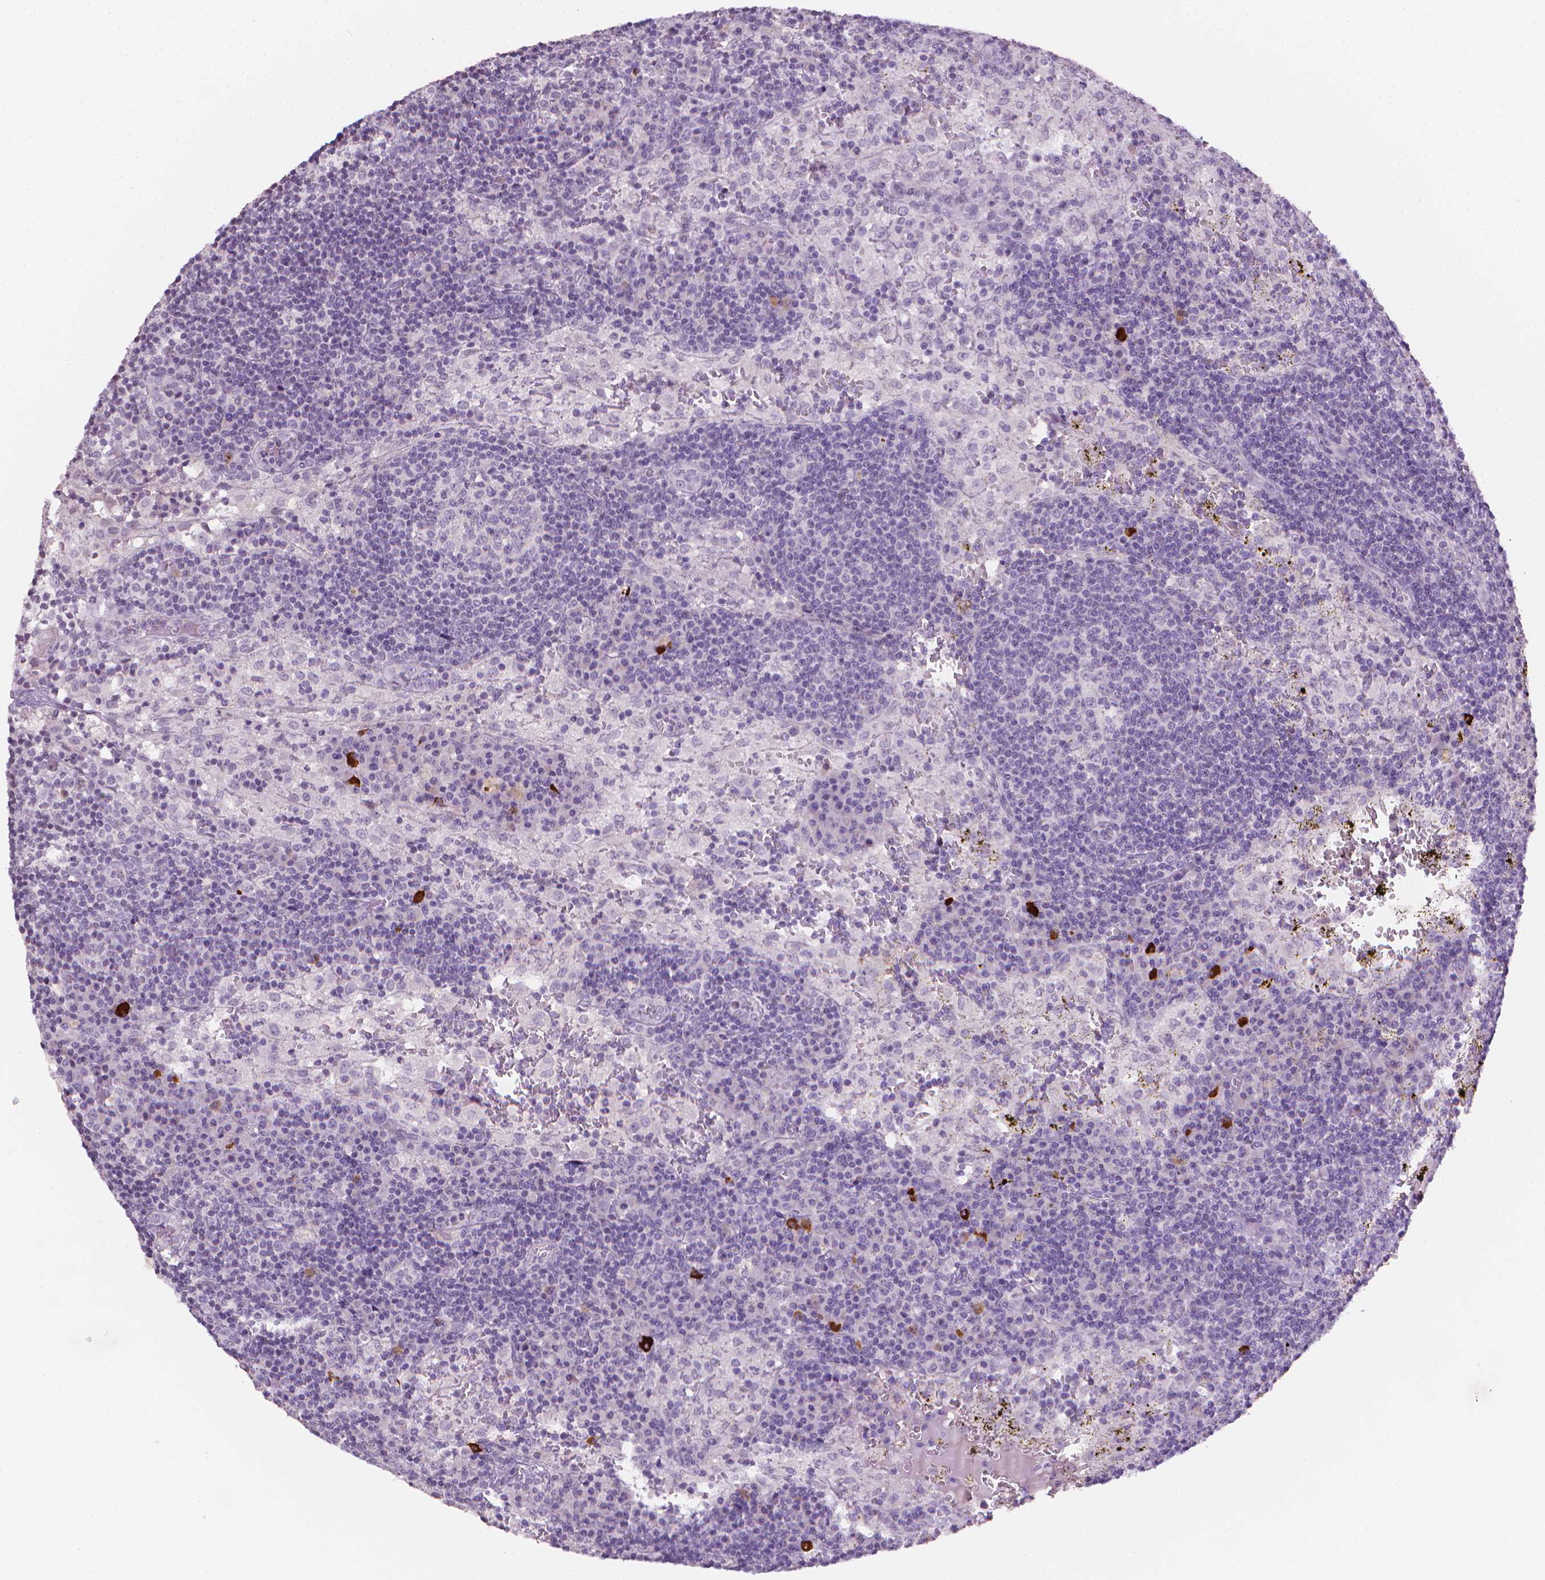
{"staining": {"intensity": "negative", "quantity": "none", "location": "none"}, "tissue": "lymph node", "cell_type": "Germinal center cells", "image_type": "normal", "snomed": [{"axis": "morphology", "description": "Normal tissue, NOS"}, {"axis": "topography", "description": "Lymph node"}], "caption": "Germinal center cells show no significant protein positivity in benign lymph node. (Stains: DAB immunohistochemistry with hematoxylin counter stain, Microscopy: brightfield microscopy at high magnification).", "gene": "NCAN", "patient": {"sex": "male", "age": 62}}